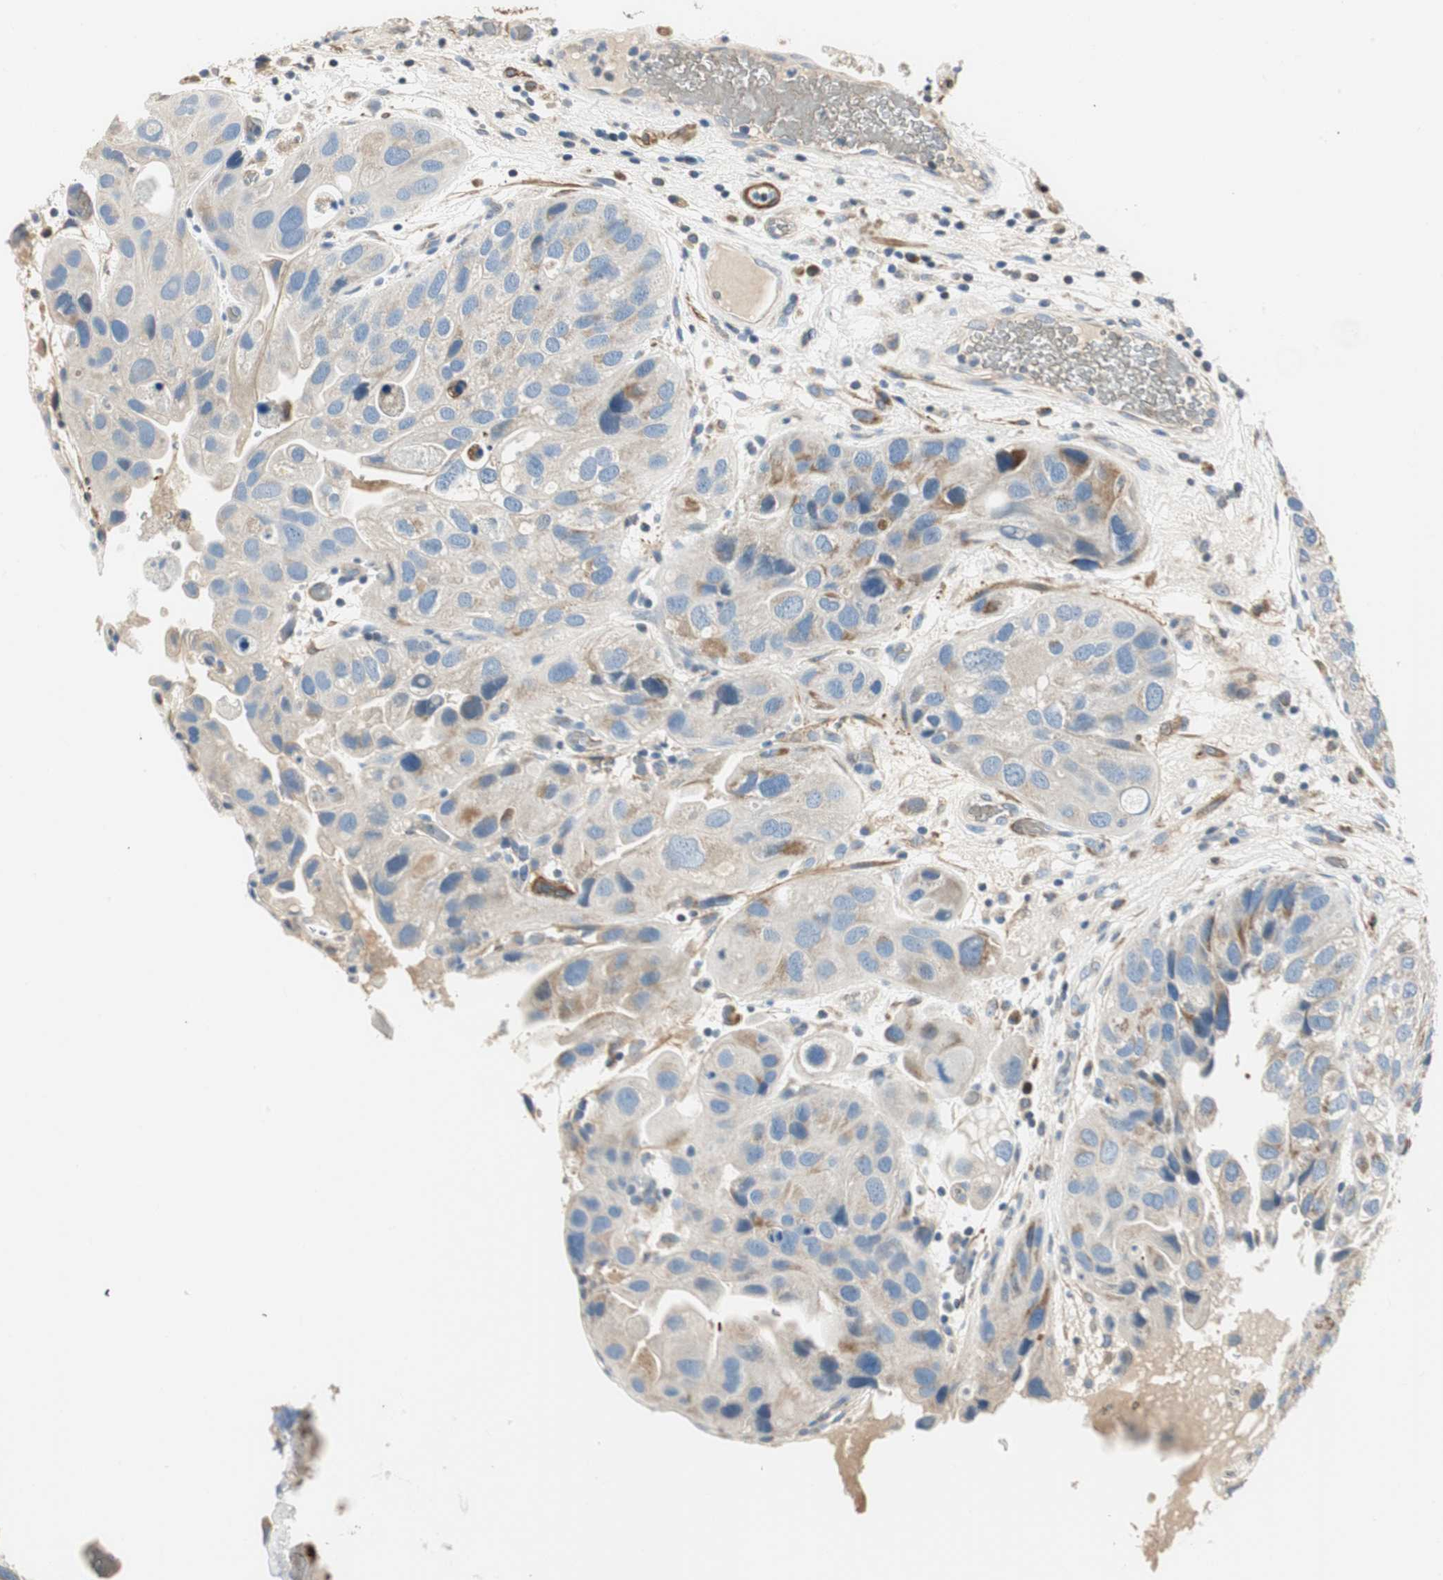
{"staining": {"intensity": "moderate", "quantity": ">75%", "location": "cytoplasmic/membranous"}, "tissue": "urothelial cancer", "cell_type": "Tumor cells", "image_type": "cancer", "snomed": [{"axis": "morphology", "description": "Urothelial carcinoma, High grade"}, {"axis": "topography", "description": "Urinary bladder"}], "caption": "A brown stain labels moderate cytoplasmic/membranous expression of a protein in urothelial cancer tumor cells.", "gene": "RORB", "patient": {"sex": "female", "age": 64}}